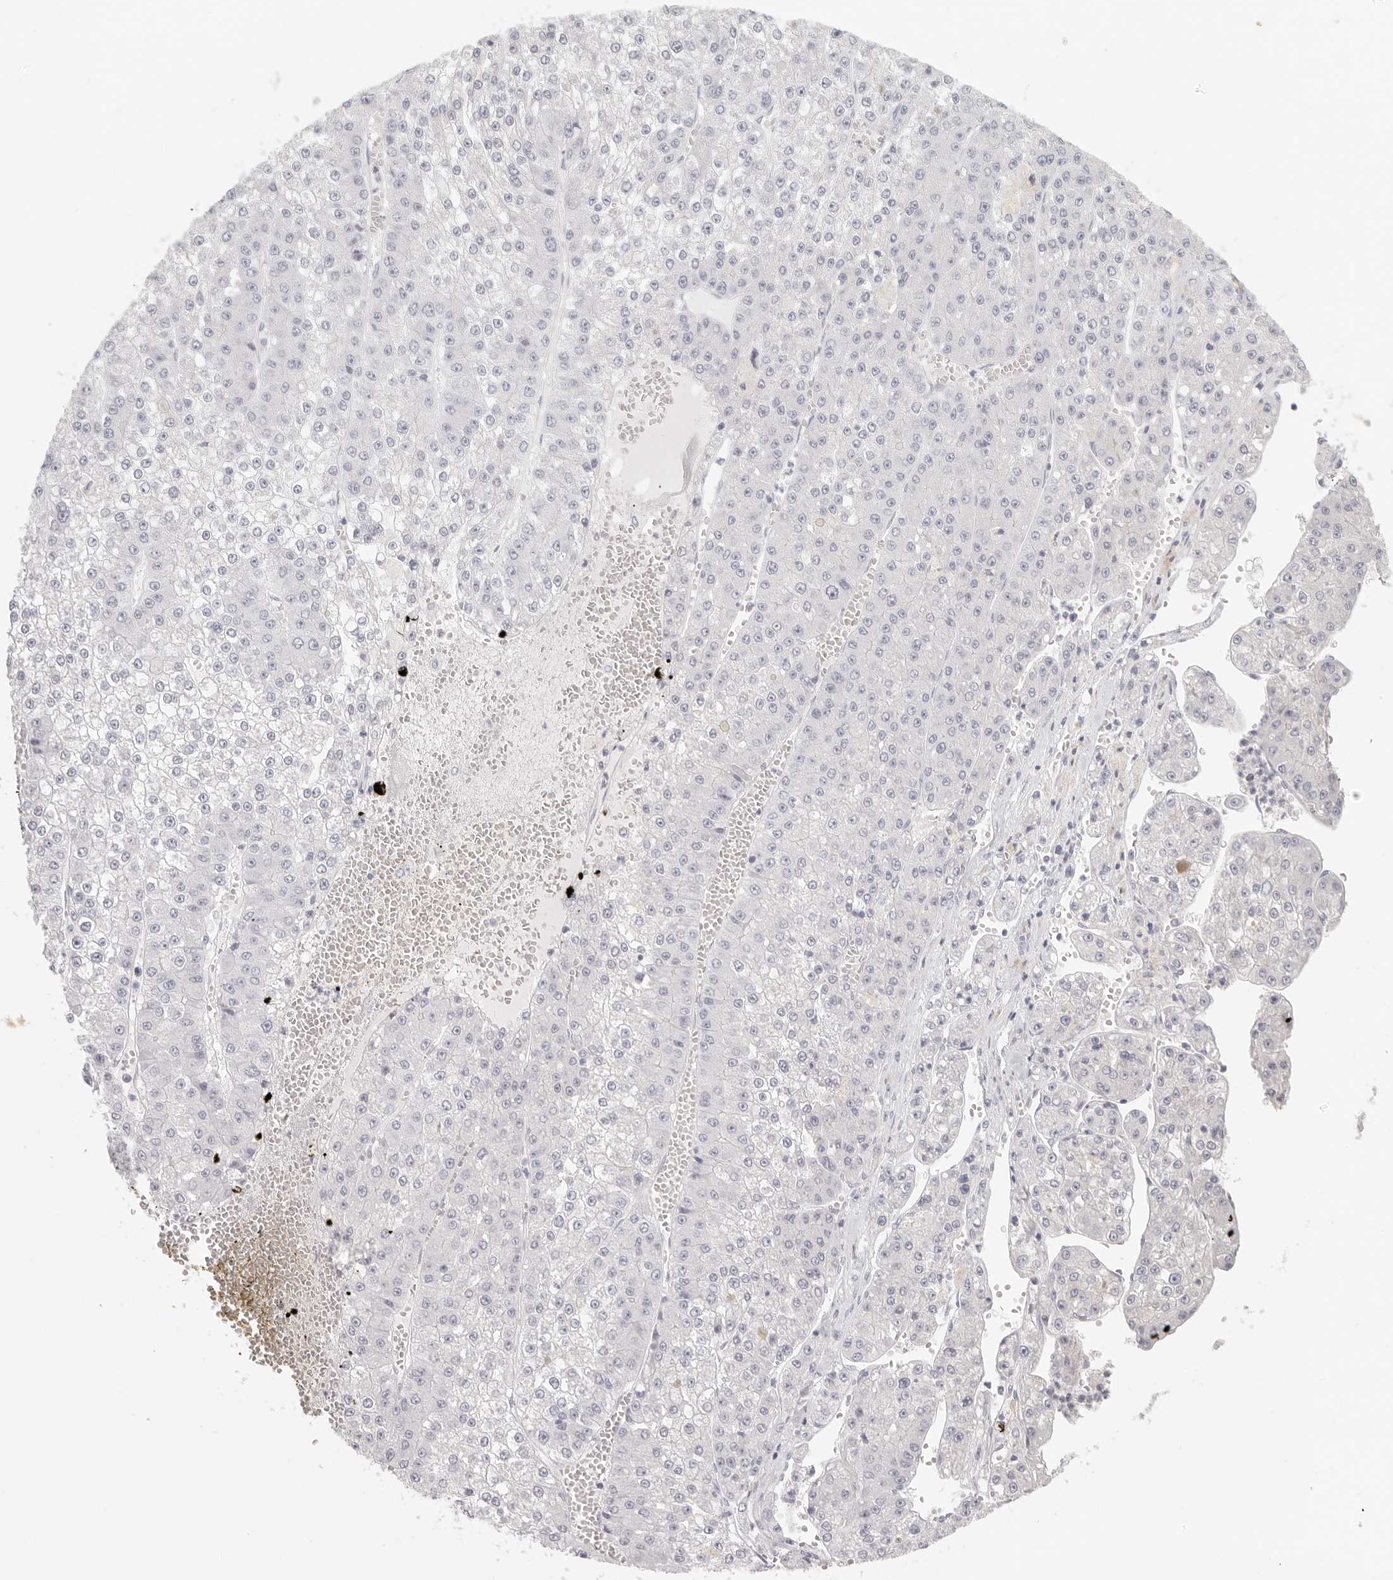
{"staining": {"intensity": "negative", "quantity": "none", "location": "none"}, "tissue": "liver cancer", "cell_type": "Tumor cells", "image_type": "cancer", "snomed": [{"axis": "morphology", "description": "Carcinoma, Hepatocellular, NOS"}, {"axis": "topography", "description": "Liver"}], "caption": "Hepatocellular carcinoma (liver) stained for a protein using immunohistochemistry (IHC) demonstrates no expression tumor cells.", "gene": "RXFP1", "patient": {"sex": "female", "age": 73}}